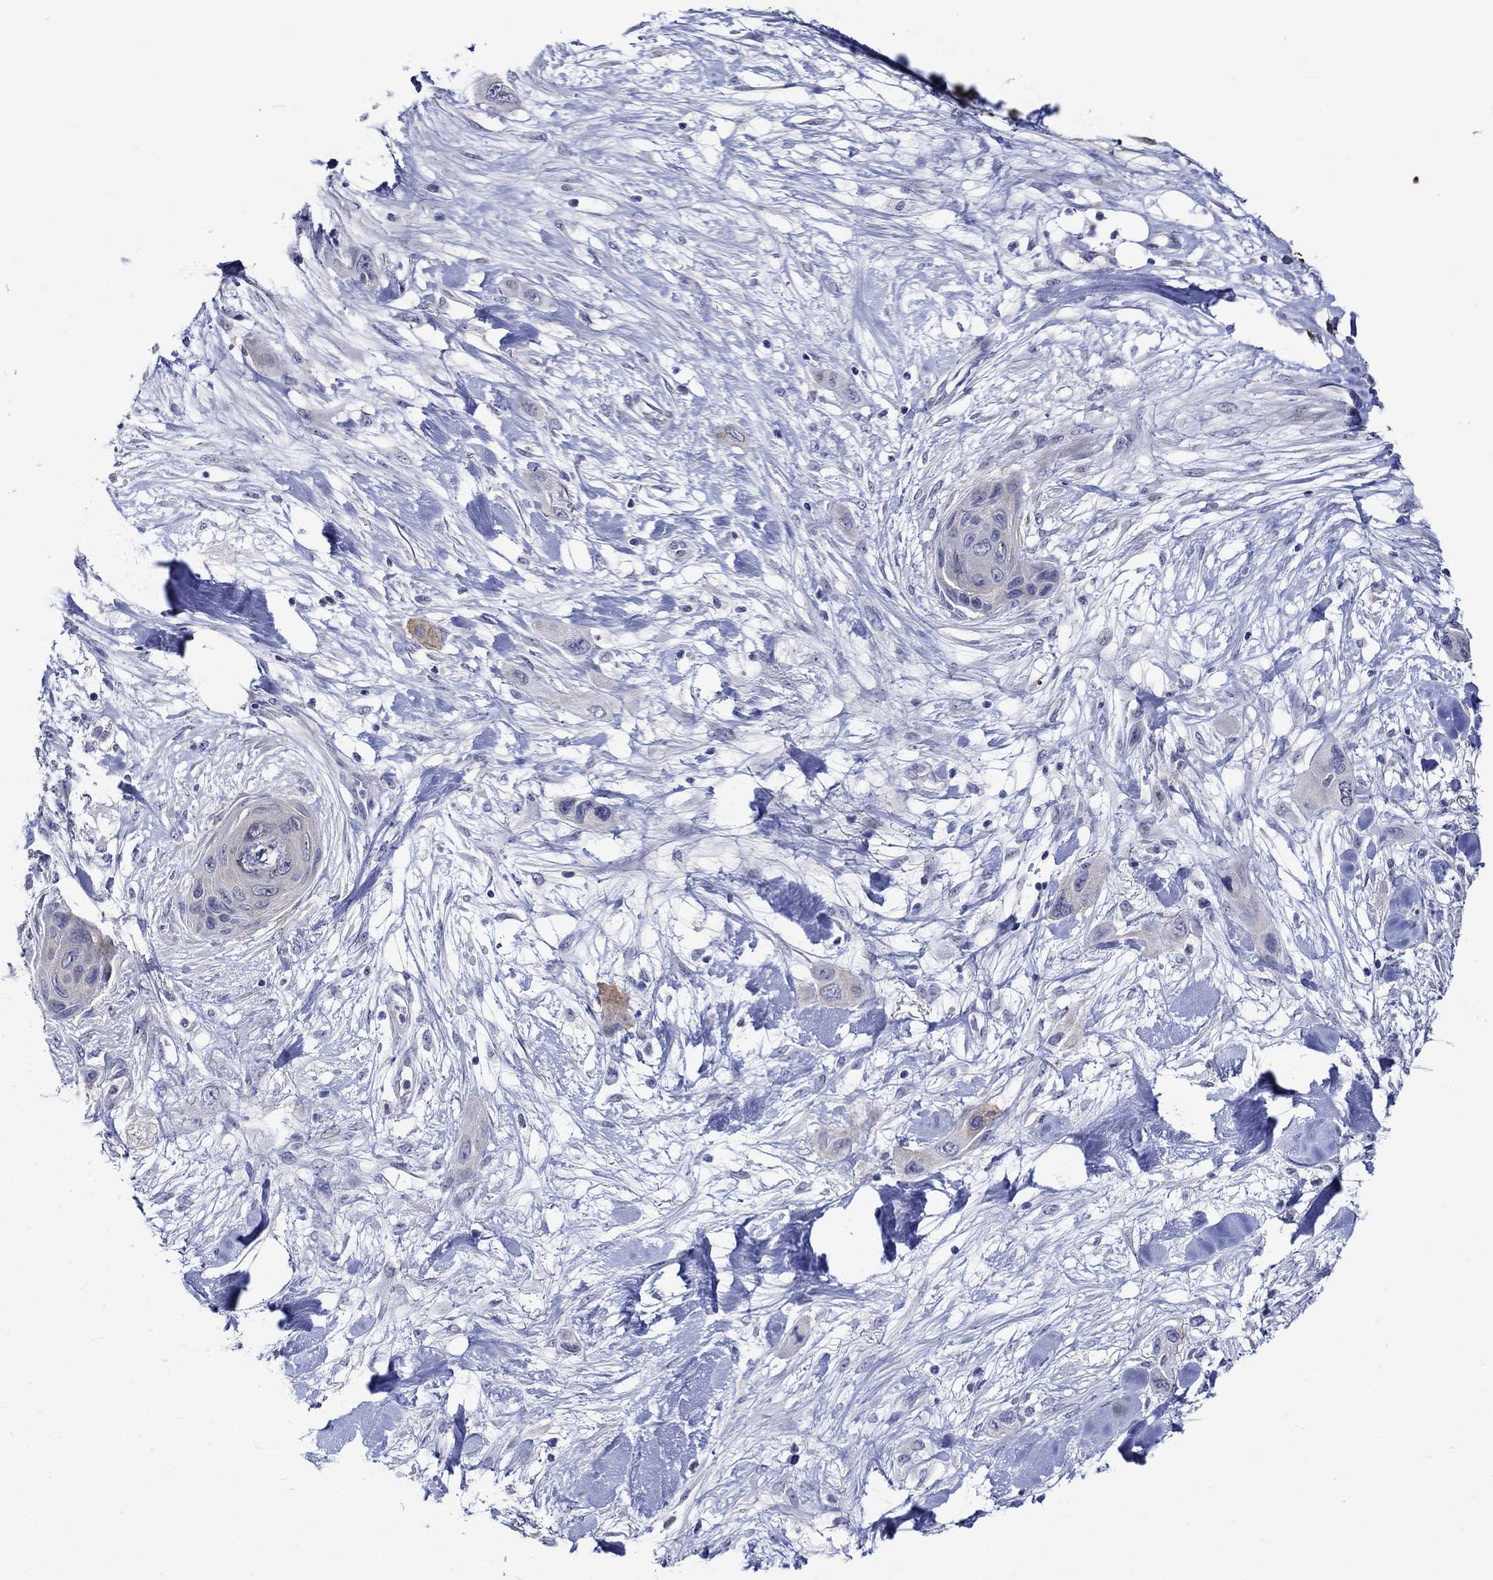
{"staining": {"intensity": "weak", "quantity": "<25%", "location": "cytoplasmic/membranous"}, "tissue": "skin cancer", "cell_type": "Tumor cells", "image_type": "cancer", "snomed": [{"axis": "morphology", "description": "Squamous cell carcinoma, NOS"}, {"axis": "topography", "description": "Skin"}], "caption": "The immunohistochemistry (IHC) histopathology image has no significant expression in tumor cells of skin squamous cell carcinoma tissue.", "gene": "CRYAB", "patient": {"sex": "male", "age": 79}}